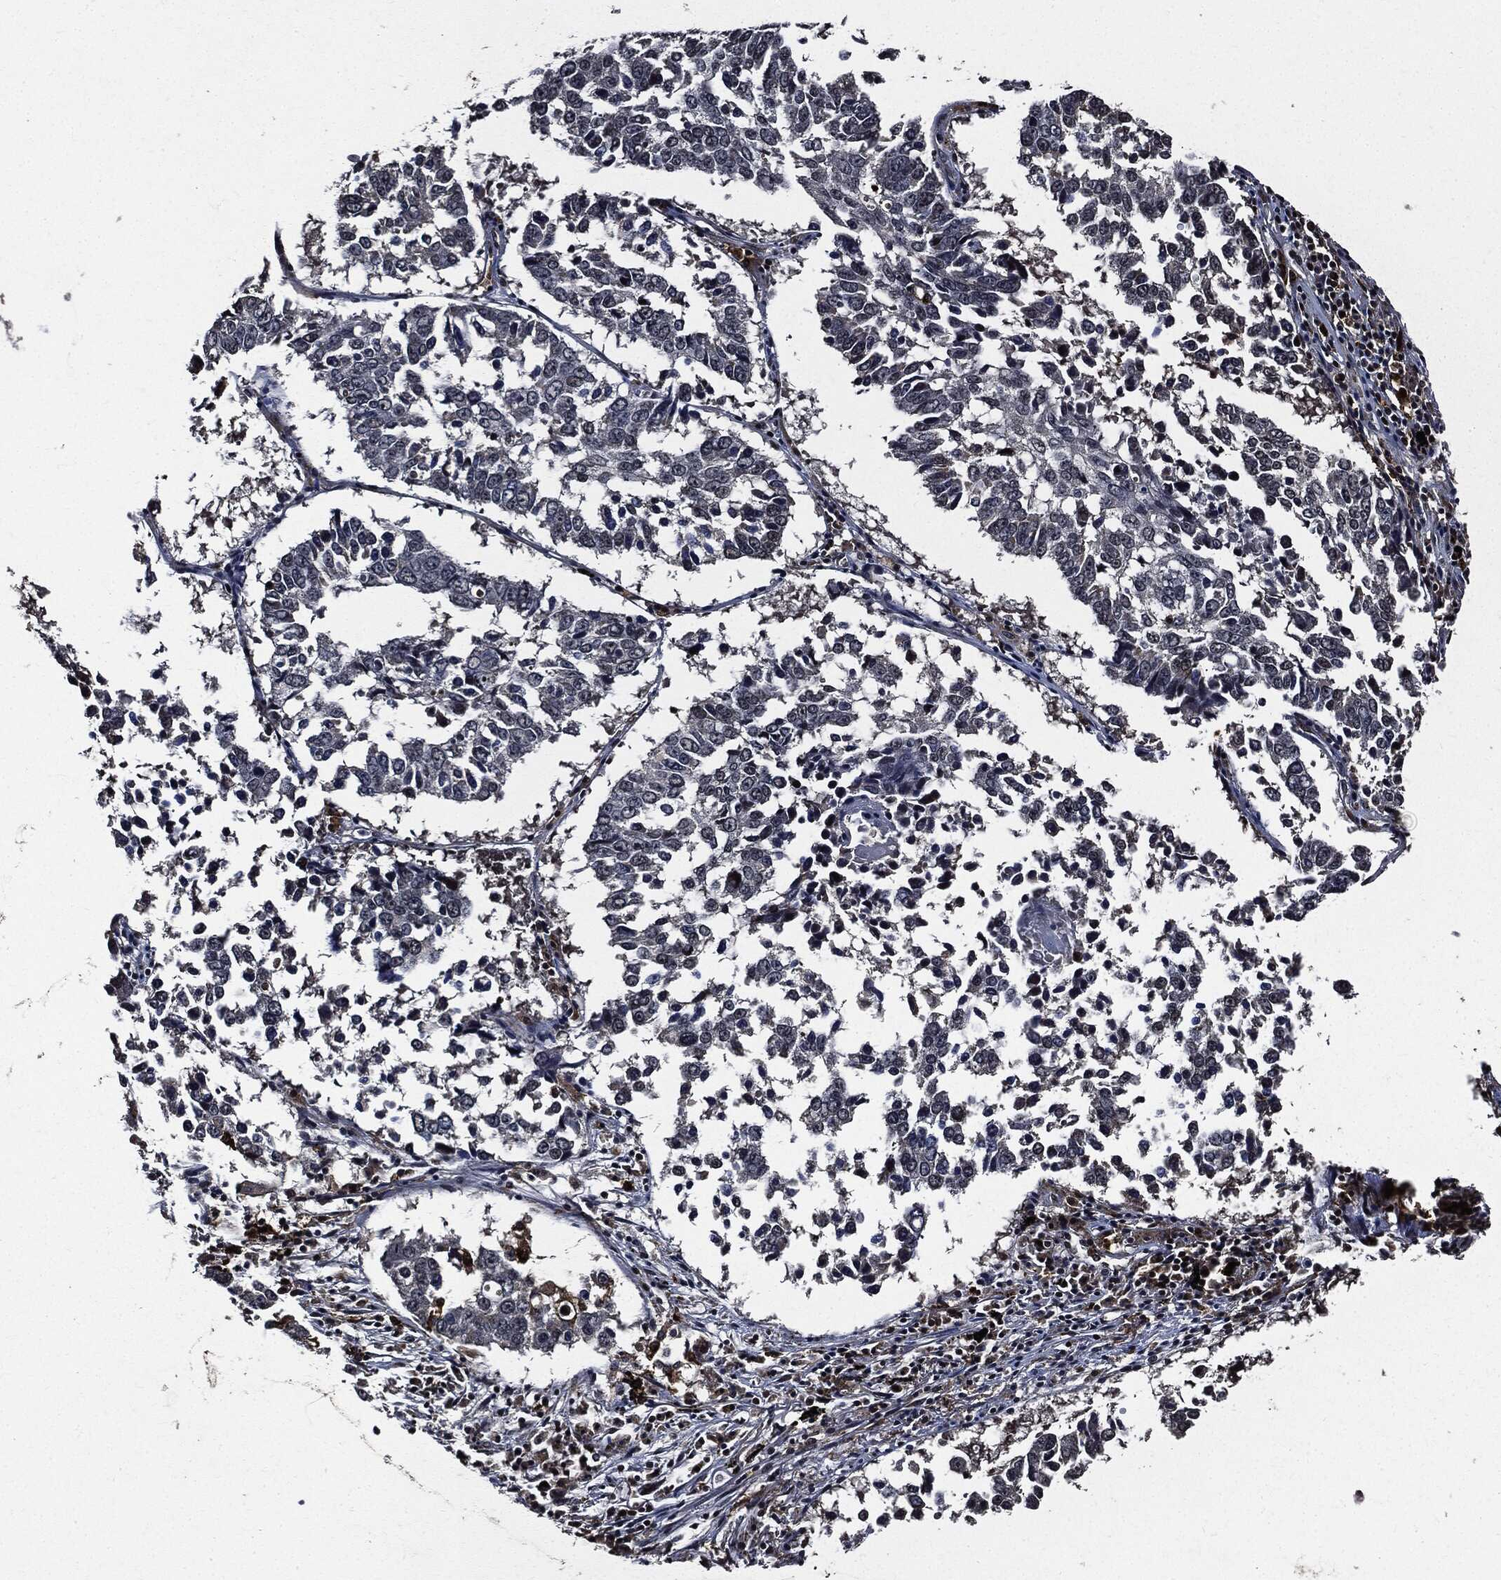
{"staining": {"intensity": "negative", "quantity": "none", "location": "none"}, "tissue": "lung cancer", "cell_type": "Tumor cells", "image_type": "cancer", "snomed": [{"axis": "morphology", "description": "Squamous cell carcinoma, NOS"}, {"axis": "topography", "description": "Lung"}], "caption": "There is no significant expression in tumor cells of lung cancer.", "gene": "SUGT1", "patient": {"sex": "male", "age": 82}}